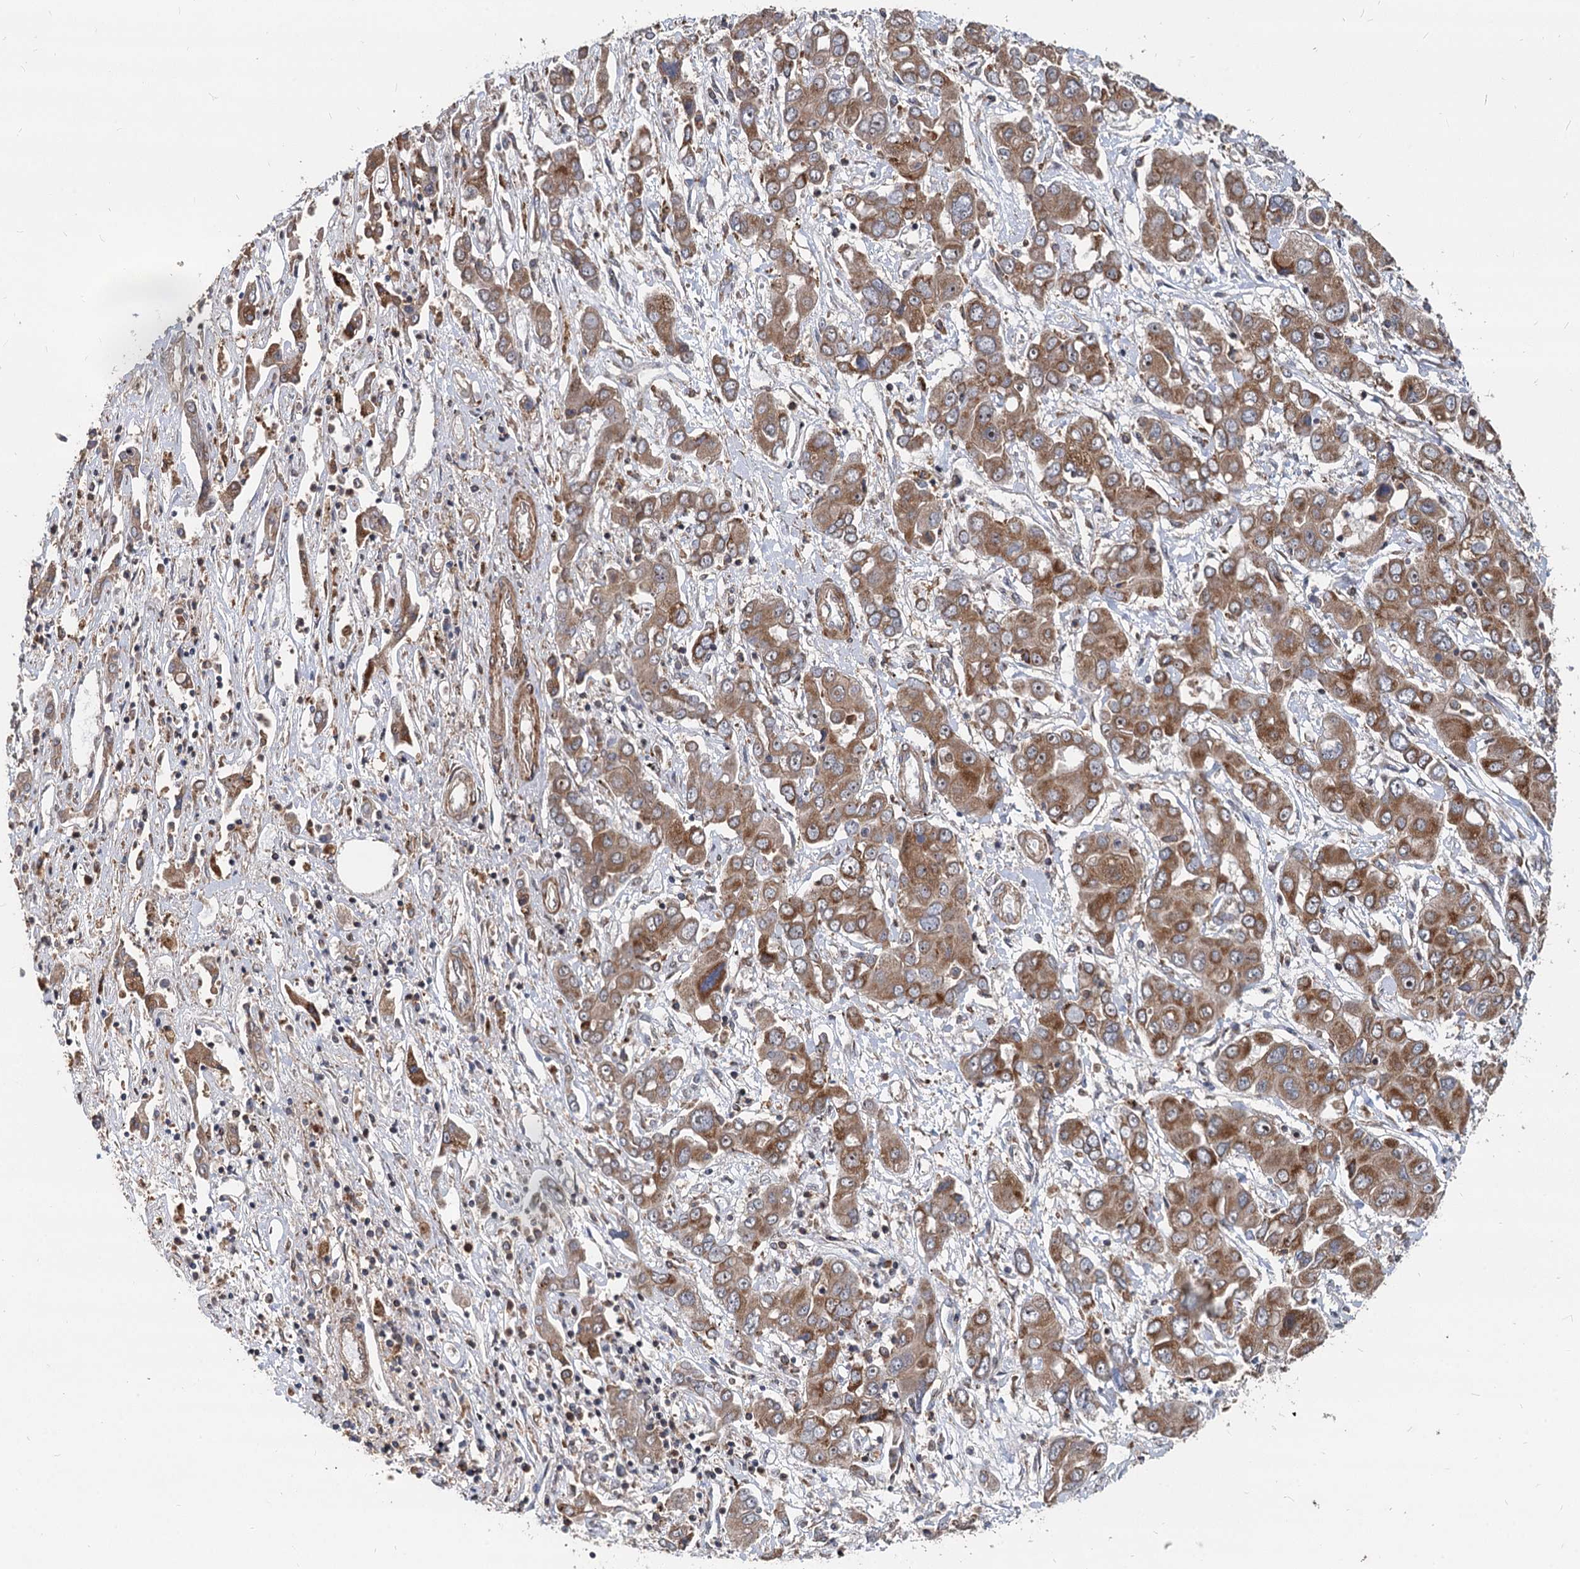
{"staining": {"intensity": "moderate", "quantity": ">75%", "location": "cytoplasmic/membranous"}, "tissue": "liver cancer", "cell_type": "Tumor cells", "image_type": "cancer", "snomed": [{"axis": "morphology", "description": "Cholangiocarcinoma"}, {"axis": "topography", "description": "Liver"}], "caption": "Immunohistochemistry (DAB) staining of human liver cancer (cholangiocarcinoma) shows moderate cytoplasmic/membranous protein positivity in about >75% of tumor cells. (DAB = brown stain, brightfield microscopy at high magnification).", "gene": "STIM1", "patient": {"sex": "male", "age": 67}}